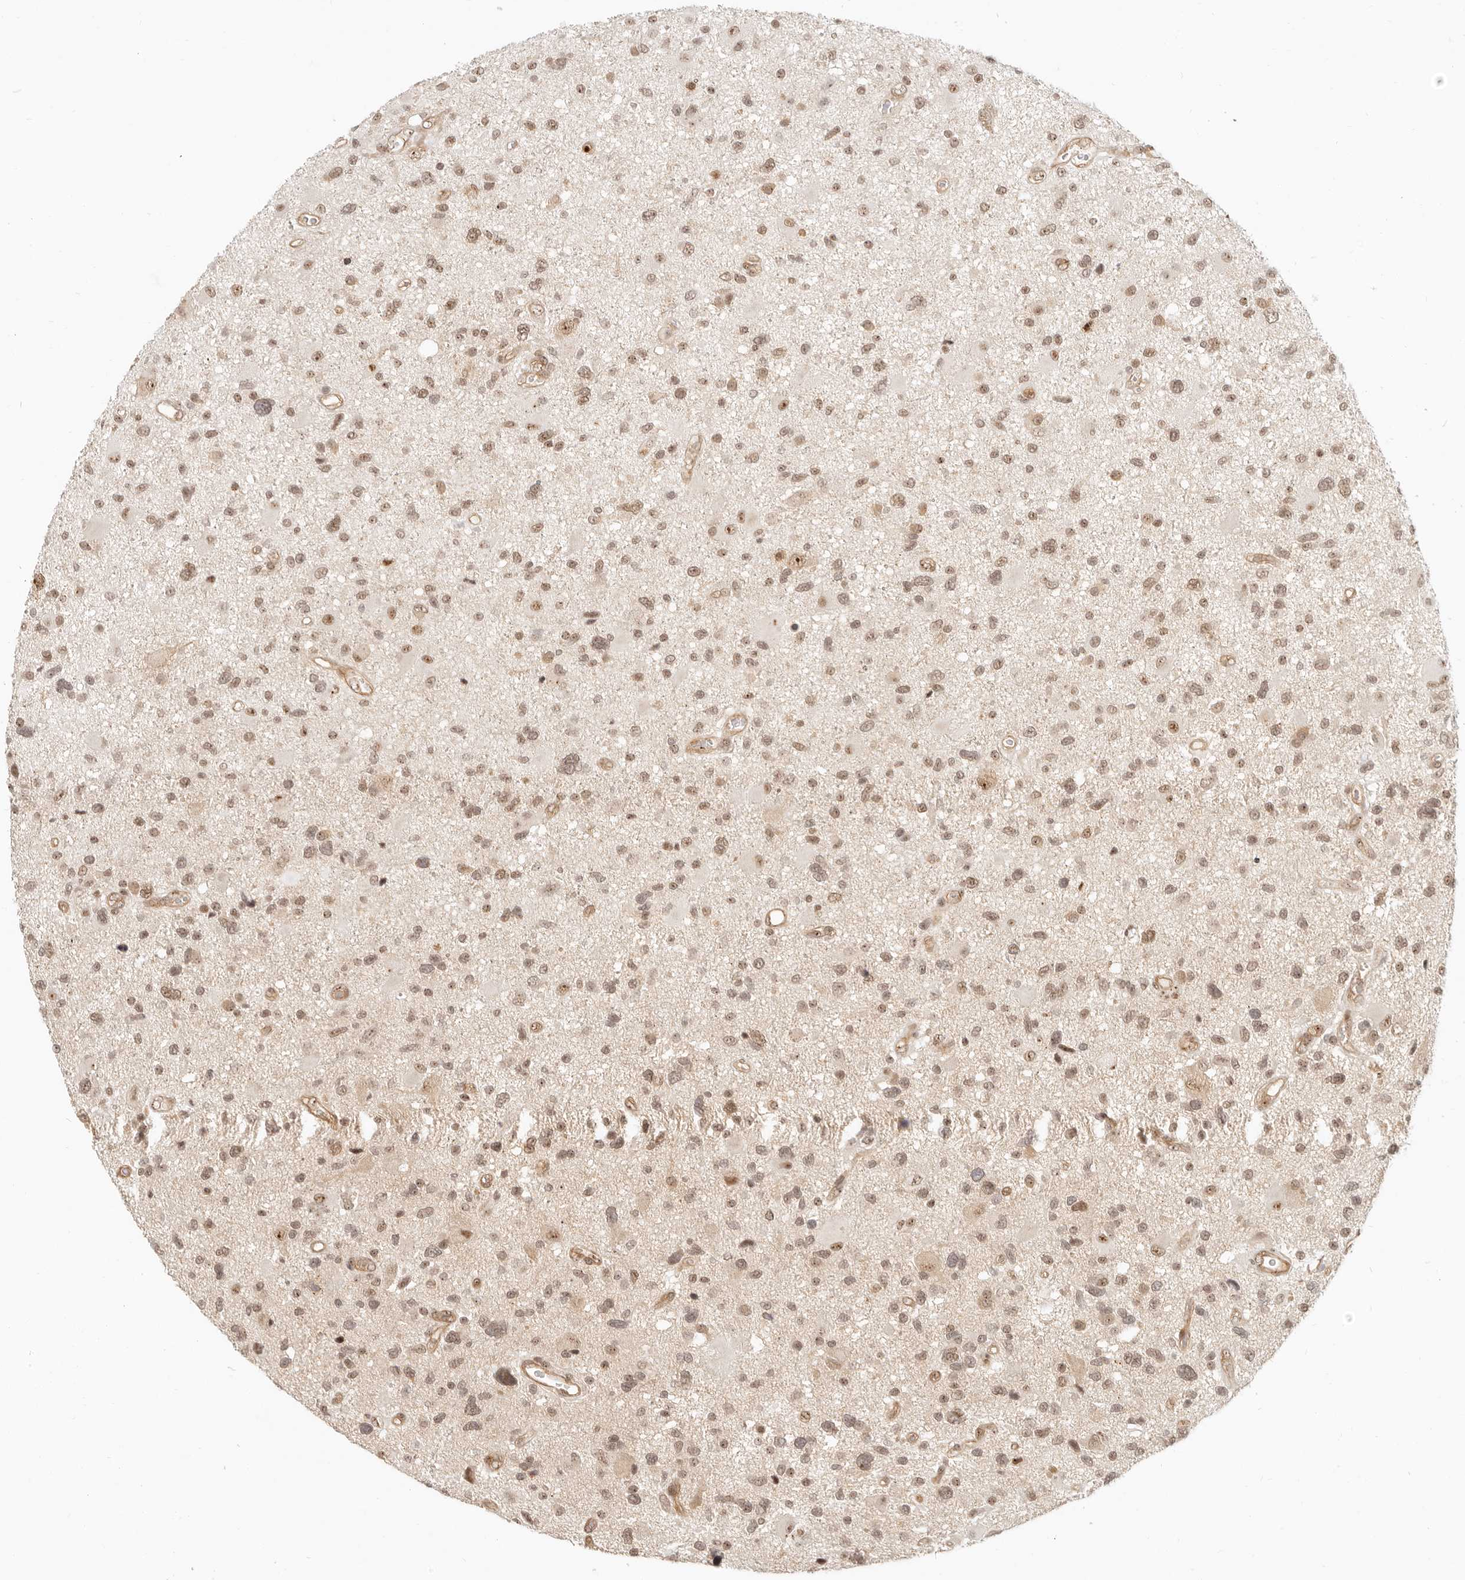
{"staining": {"intensity": "moderate", "quantity": ">75%", "location": "nuclear"}, "tissue": "glioma", "cell_type": "Tumor cells", "image_type": "cancer", "snomed": [{"axis": "morphology", "description": "Glioma, malignant, High grade"}, {"axis": "topography", "description": "Brain"}], "caption": "IHC staining of high-grade glioma (malignant), which shows medium levels of moderate nuclear staining in about >75% of tumor cells indicating moderate nuclear protein positivity. The staining was performed using DAB (3,3'-diaminobenzidine) (brown) for protein detection and nuclei were counterstained in hematoxylin (blue).", "gene": "BAP1", "patient": {"sex": "male", "age": 33}}